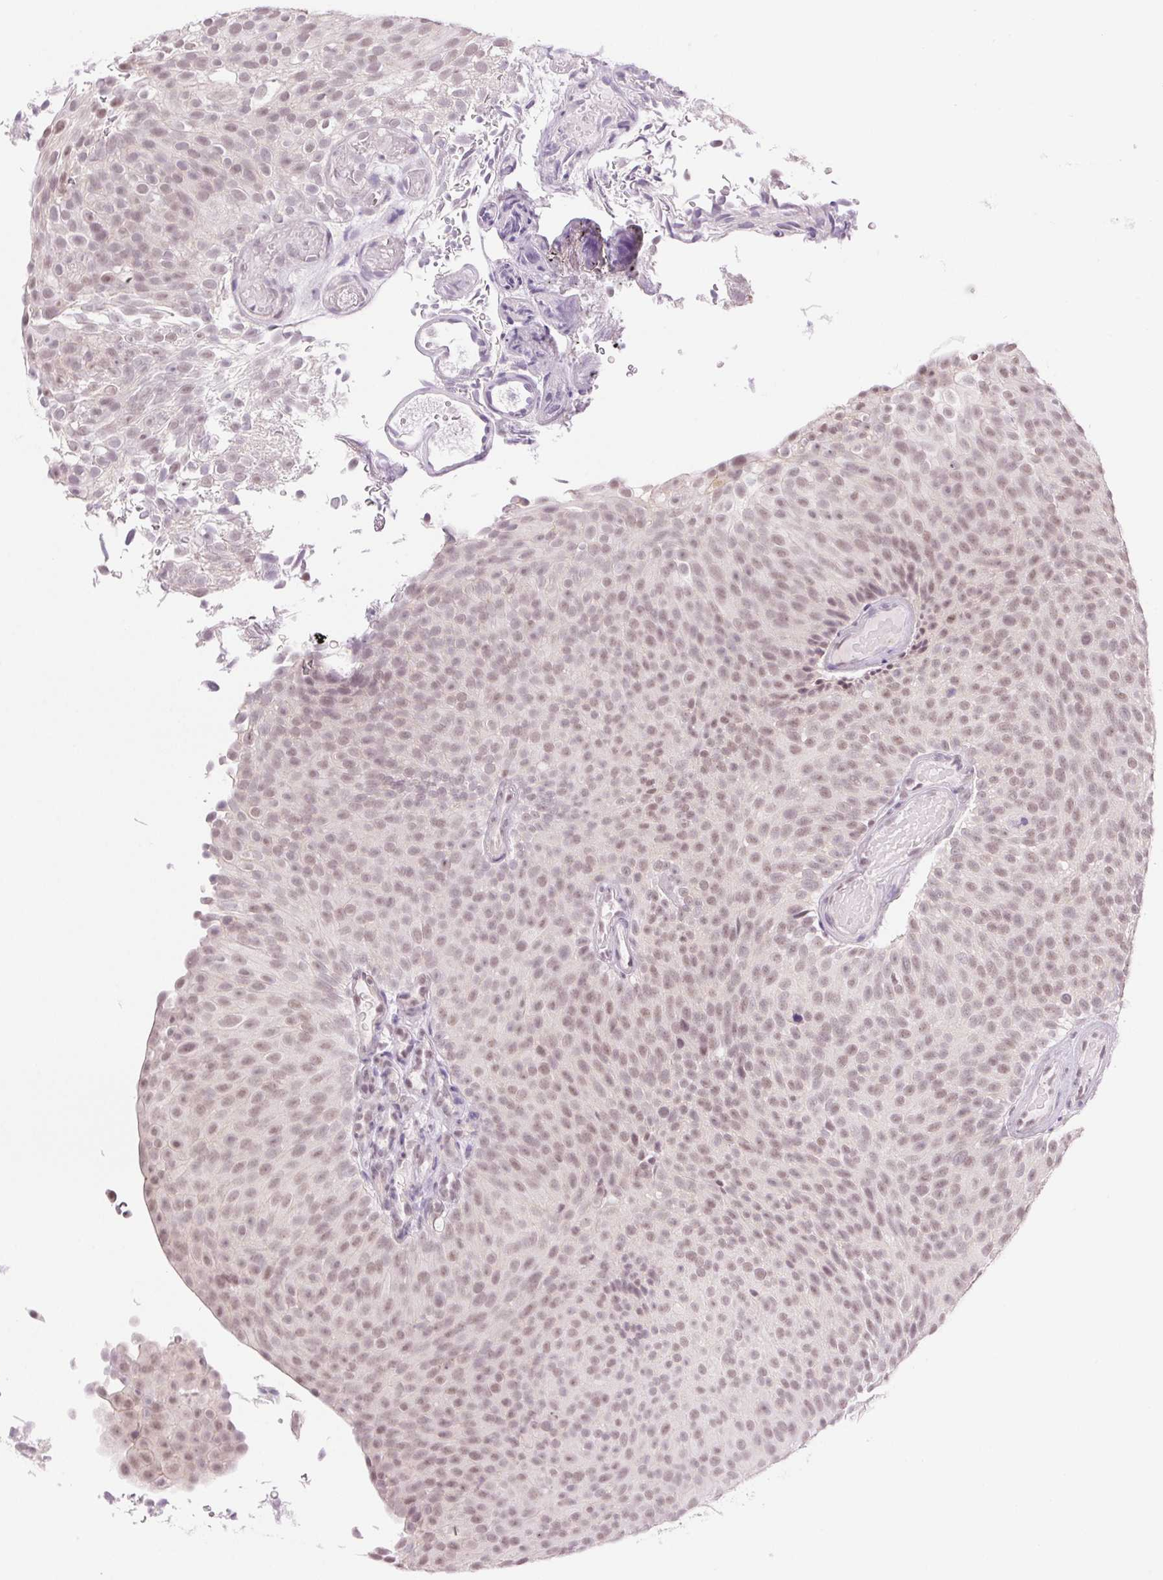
{"staining": {"intensity": "weak", "quantity": ">75%", "location": "nuclear"}, "tissue": "urothelial cancer", "cell_type": "Tumor cells", "image_type": "cancer", "snomed": [{"axis": "morphology", "description": "Urothelial carcinoma, Low grade"}, {"axis": "topography", "description": "Urinary bladder"}], "caption": "Immunohistochemical staining of urothelial cancer reveals low levels of weak nuclear staining in approximately >75% of tumor cells.", "gene": "RPRD1B", "patient": {"sex": "male", "age": 78}}